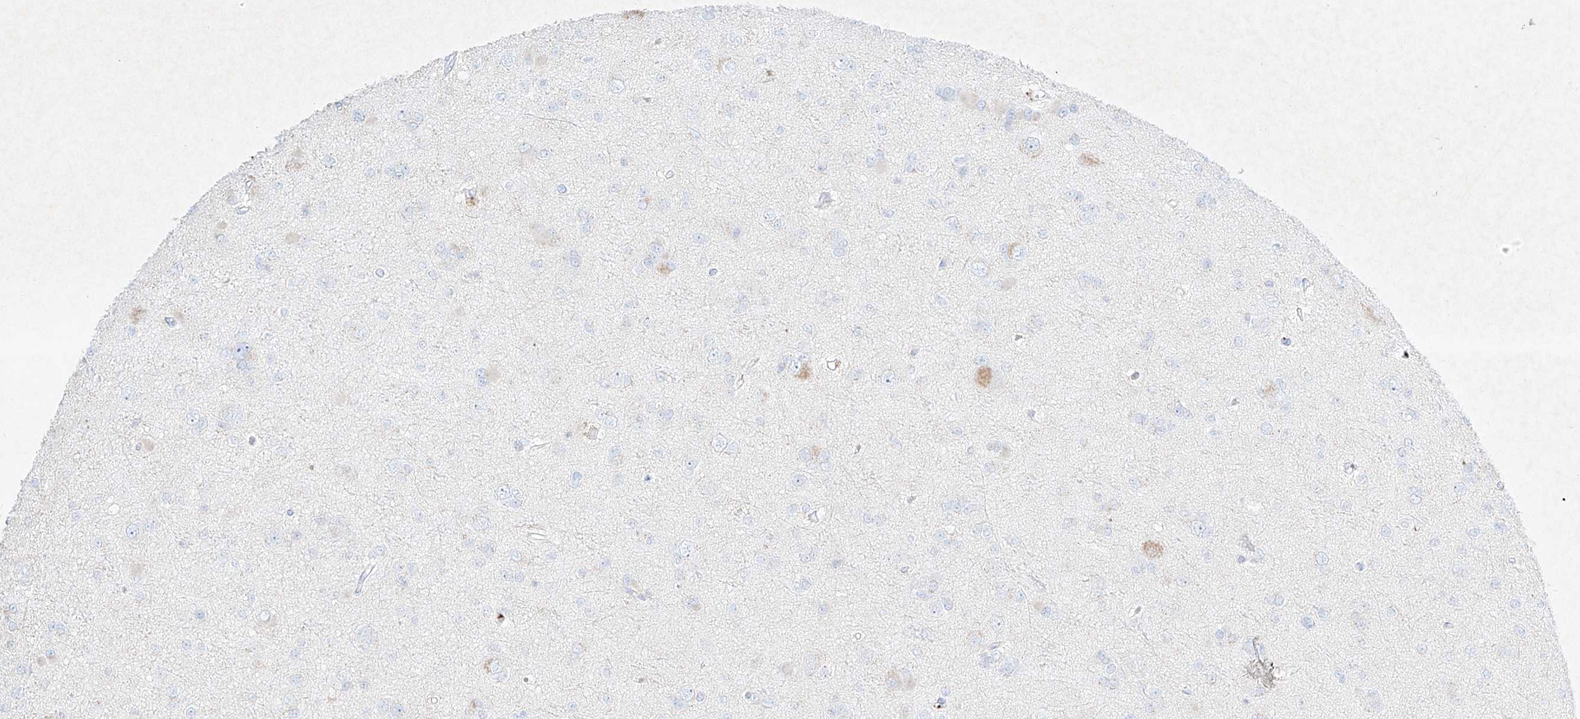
{"staining": {"intensity": "negative", "quantity": "none", "location": "none"}, "tissue": "glioma", "cell_type": "Tumor cells", "image_type": "cancer", "snomed": [{"axis": "morphology", "description": "Glioma, malignant, Low grade"}, {"axis": "topography", "description": "Brain"}], "caption": "DAB (3,3'-diaminobenzidine) immunohistochemical staining of human malignant glioma (low-grade) demonstrates no significant positivity in tumor cells.", "gene": "PLEK", "patient": {"sex": "female", "age": 22}}